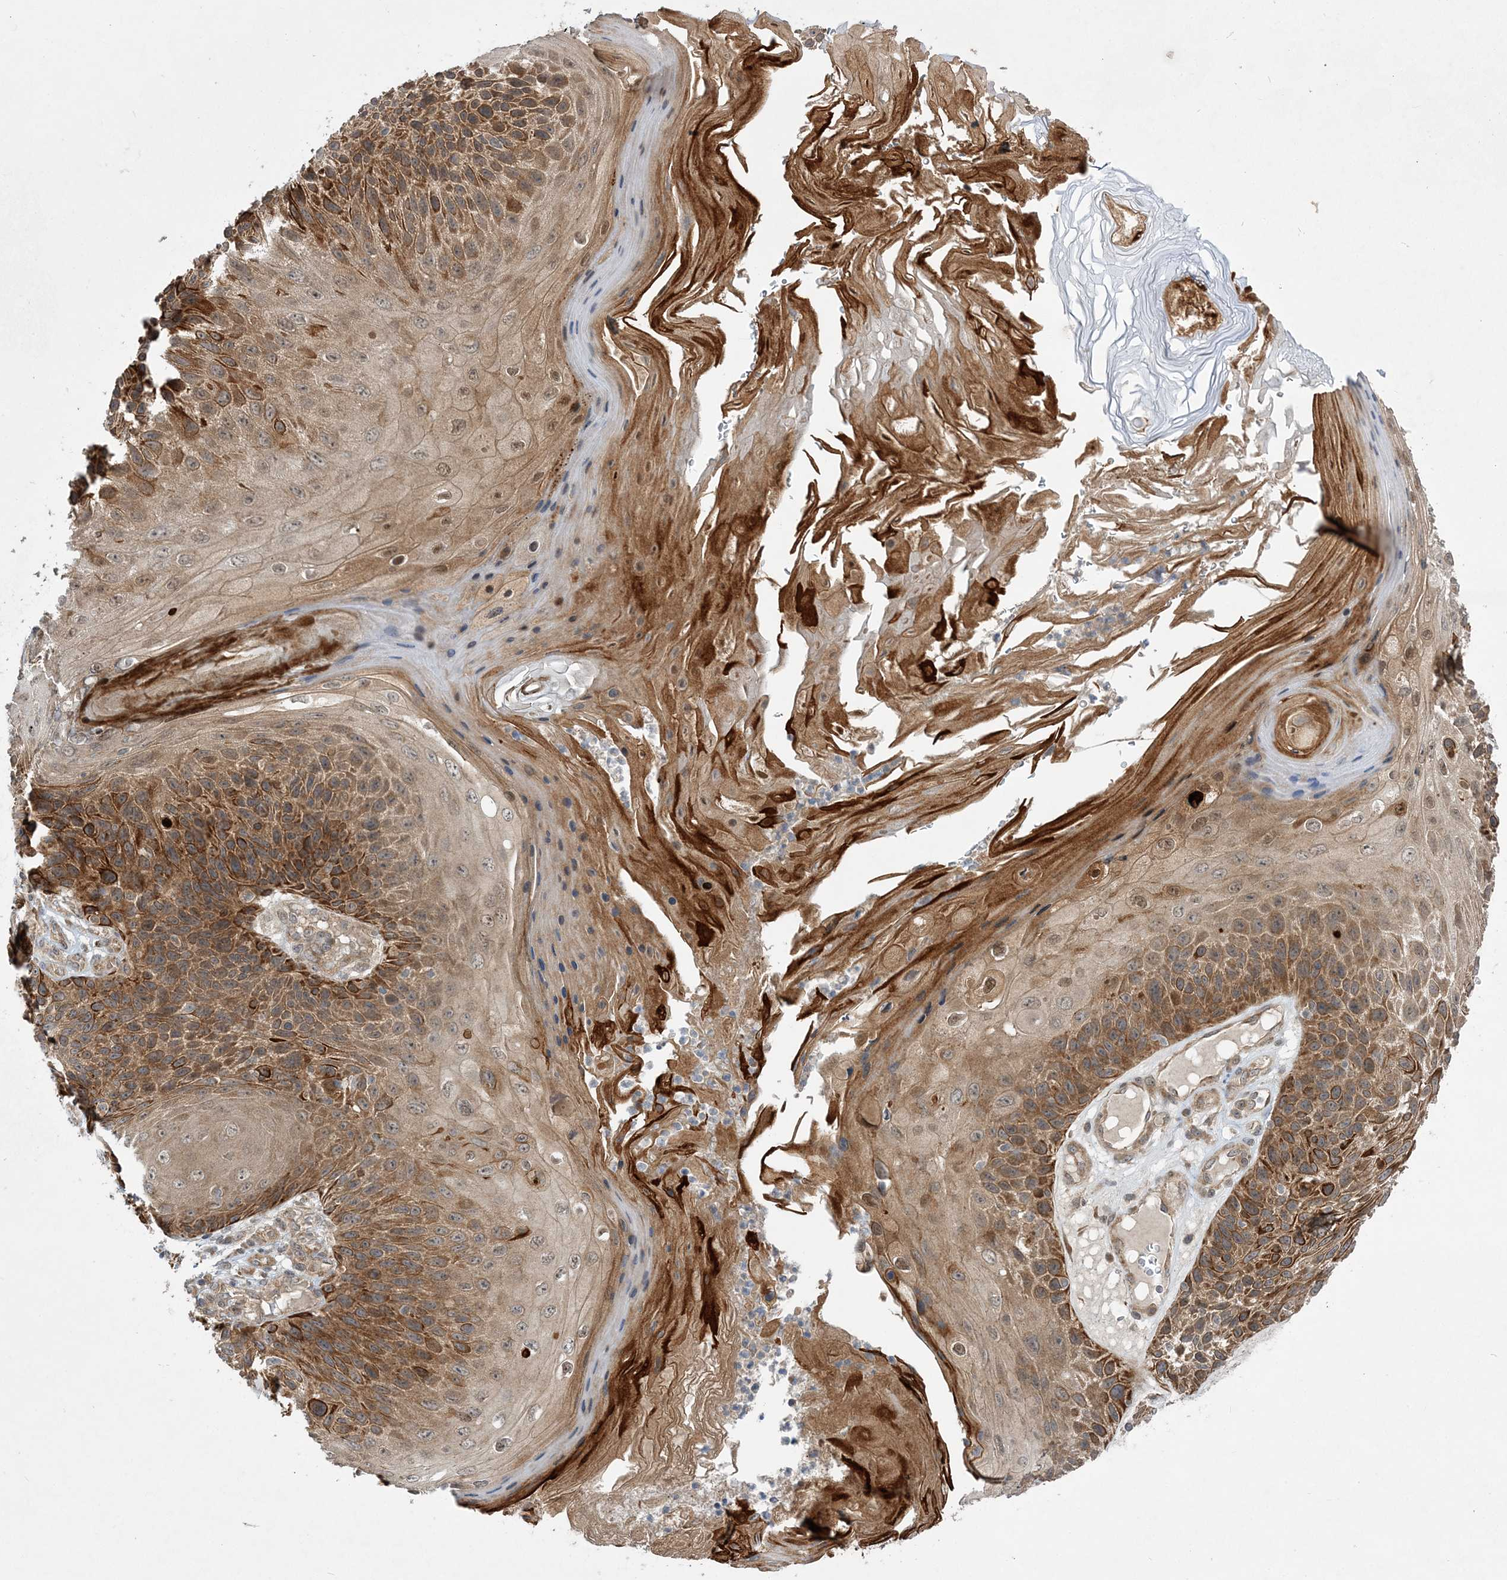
{"staining": {"intensity": "moderate", "quantity": ">75%", "location": "cytoplasmic/membranous"}, "tissue": "skin cancer", "cell_type": "Tumor cells", "image_type": "cancer", "snomed": [{"axis": "morphology", "description": "Squamous cell carcinoma, NOS"}, {"axis": "topography", "description": "Skin"}], "caption": "This micrograph demonstrates skin cancer stained with immunohistochemistry (IHC) to label a protein in brown. The cytoplasmic/membranous of tumor cells show moderate positivity for the protein. Nuclei are counter-stained blue.", "gene": "MMADHC", "patient": {"sex": "female", "age": 88}}